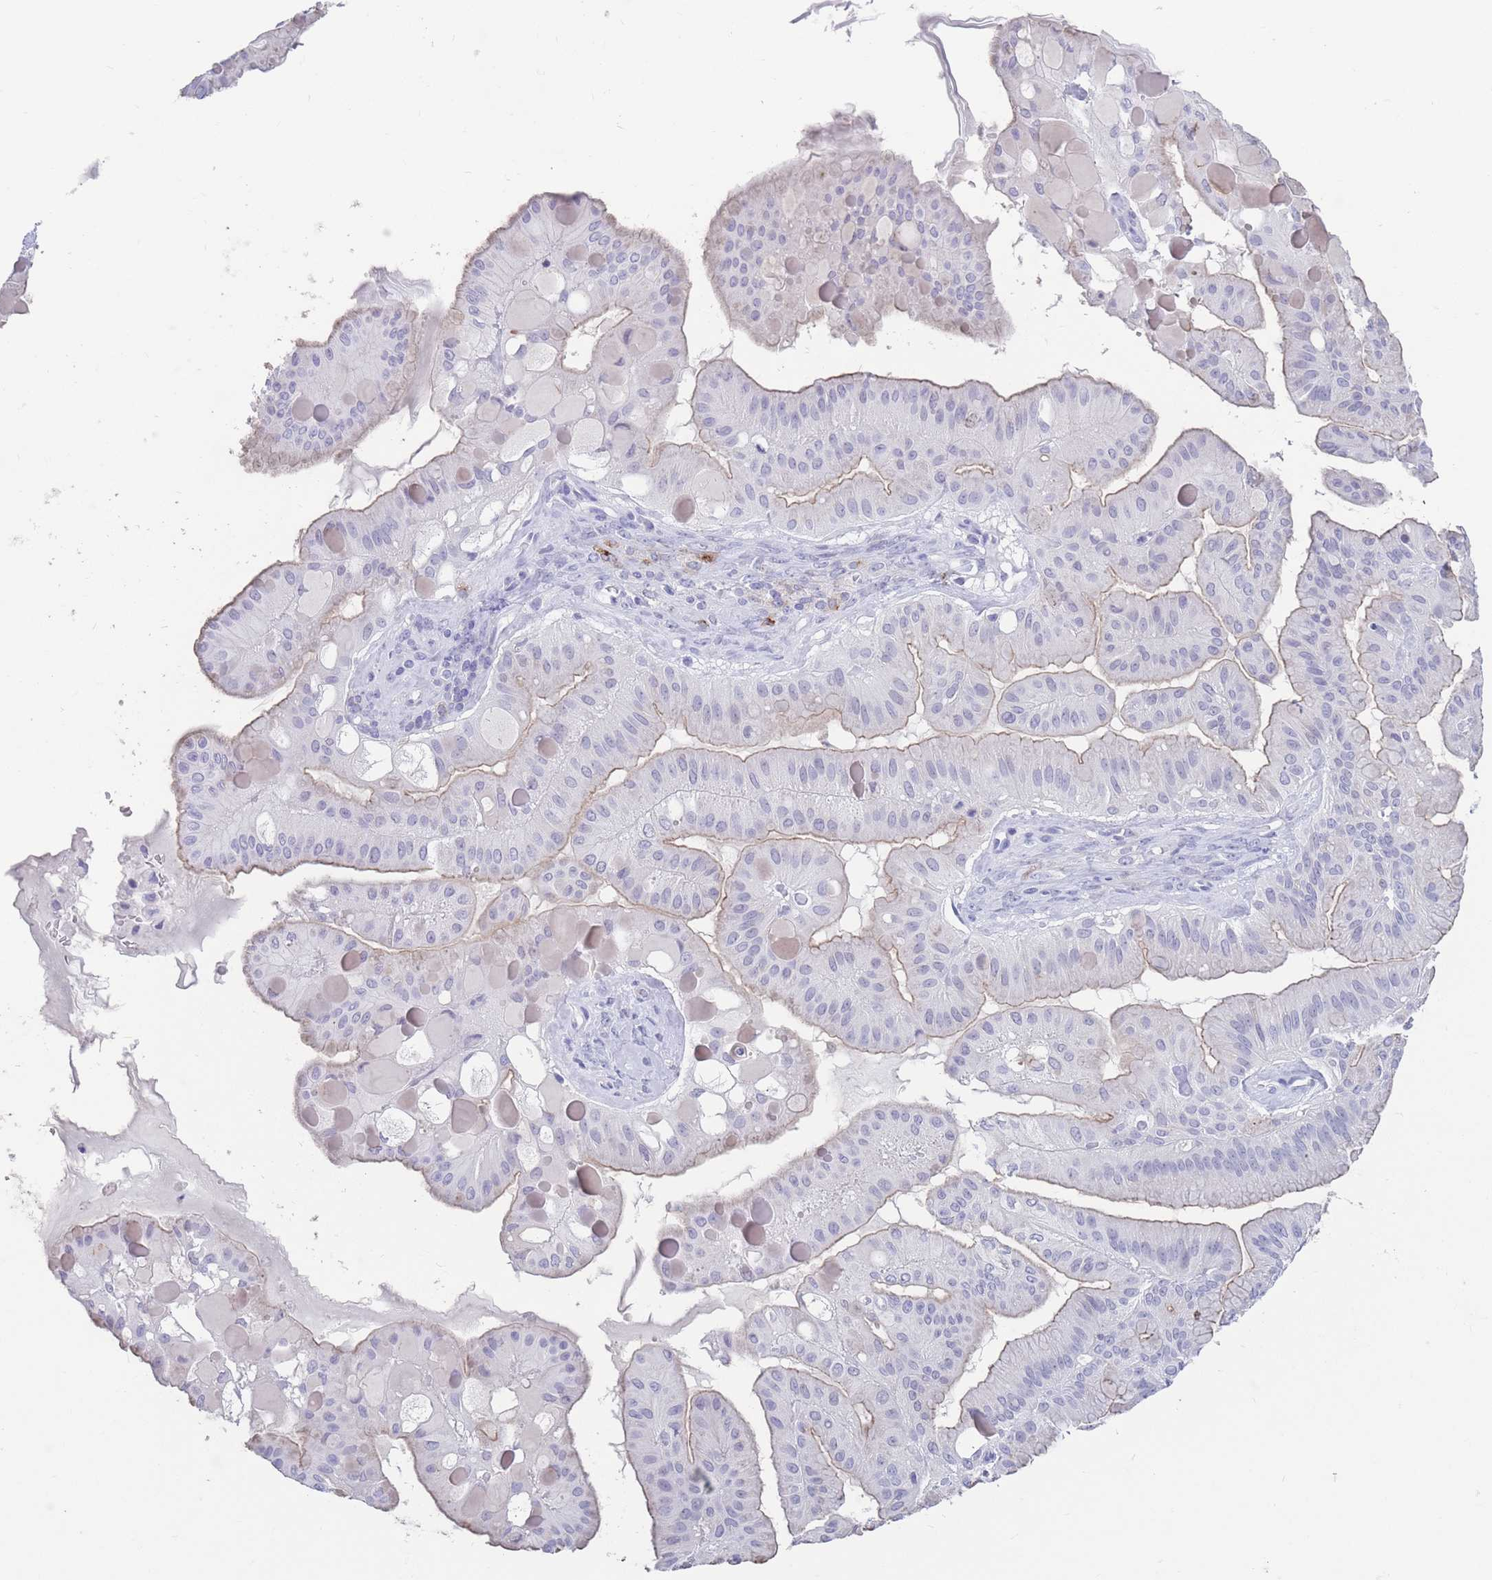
{"staining": {"intensity": "moderate", "quantity": "25%-75%", "location": "cytoplasmic/membranous"}, "tissue": "ovarian cancer", "cell_type": "Tumor cells", "image_type": "cancer", "snomed": [{"axis": "morphology", "description": "Cystadenocarcinoma, mucinous, NOS"}, {"axis": "topography", "description": "Ovary"}], "caption": "Immunohistochemical staining of ovarian mucinous cystadenocarcinoma displays moderate cytoplasmic/membranous protein staining in about 25%-75% of tumor cells. (DAB IHC, brown staining for protein, blue staining for nuclei).", "gene": "DPYD", "patient": {"sex": "female", "age": 61}}